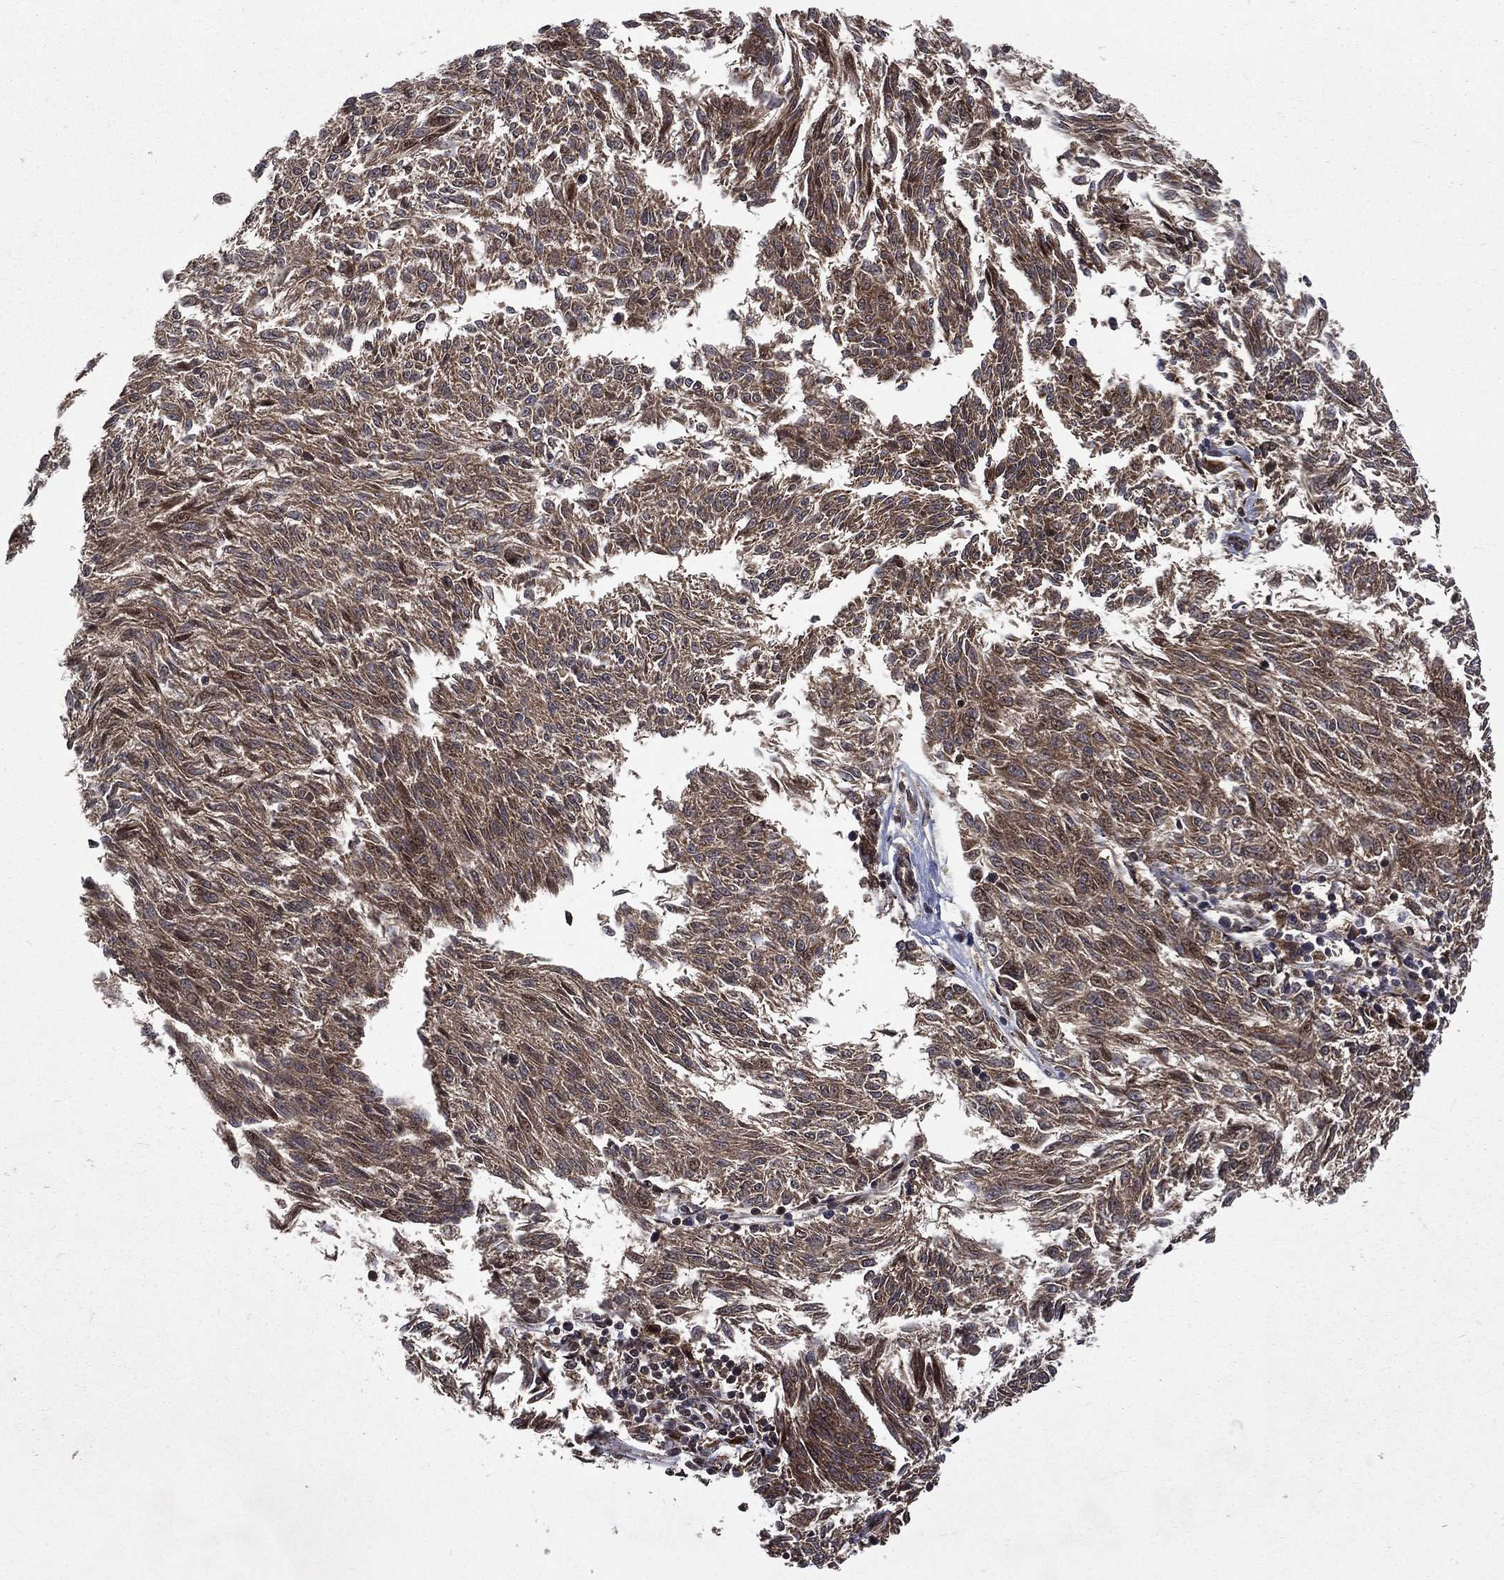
{"staining": {"intensity": "strong", "quantity": "25%-75%", "location": "cytoplasmic/membranous"}, "tissue": "melanoma", "cell_type": "Tumor cells", "image_type": "cancer", "snomed": [{"axis": "morphology", "description": "Malignant melanoma, NOS"}, {"axis": "topography", "description": "Skin"}], "caption": "Immunohistochemistry photomicrograph of neoplastic tissue: malignant melanoma stained using immunohistochemistry displays high levels of strong protein expression localized specifically in the cytoplasmic/membranous of tumor cells, appearing as a cytoplasmic/membranous brown color.", "gene": "RAB11FIP4", "patient": {"sex": "female", "age": 72}}